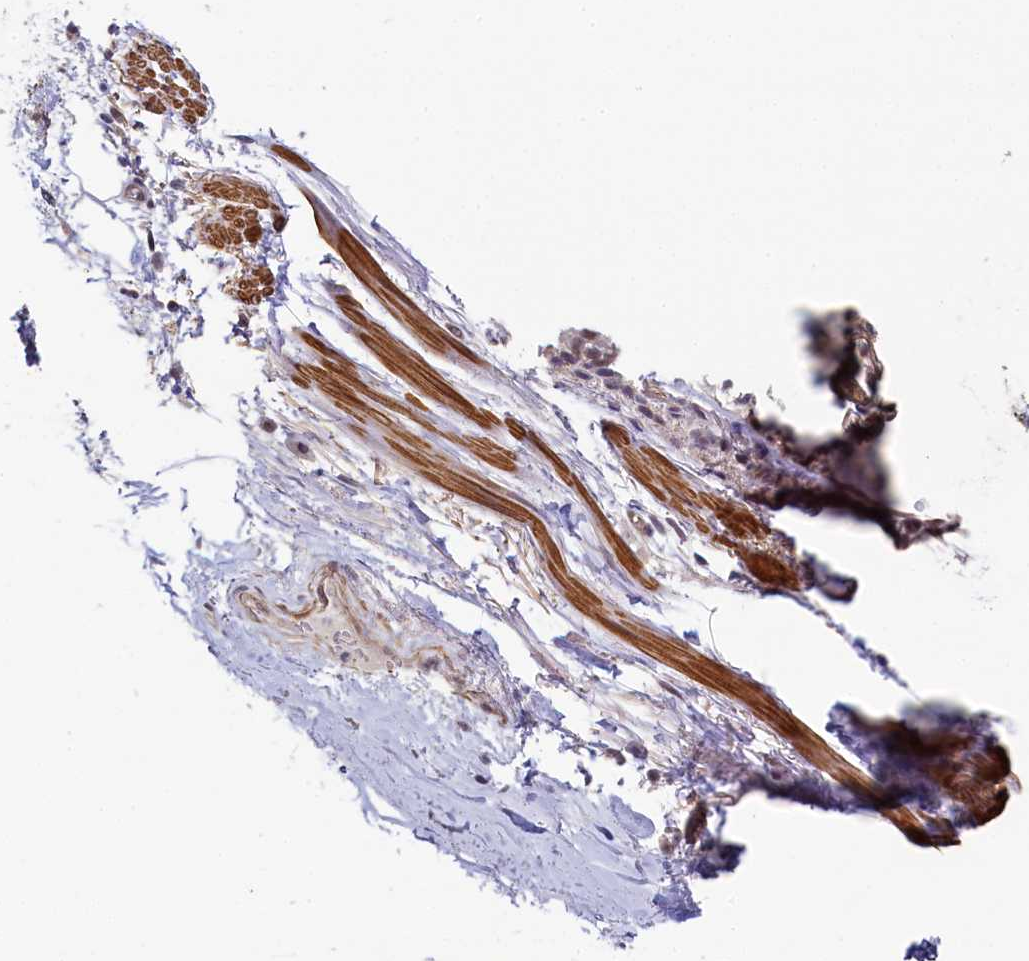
{"staining": {"intensity": "negative", "quantity": "none", "location": "none"}, "tissue": "adipose tissue", "cell_type": "Adipocytes", "image_type": "normal", "snomed": [{"axis": "morphology", "description": "Normal tissue, NOS"}, {"axis": "topography", "description": "Lymph node"}, {"axis": "topography", "description": "Cartilage tissue"}, {"axis": "topography", "description": "Bronchus"}], "caption": "Immunohistochemistry (IHC) histopathology image of benign adipose tissue stained for a protein (brown), which shows no staining in adipocytes. The staining is performed using DAB brown chromogen with nuclei counter-stained in using hematoxylin.", "gene": "INTS14", "patient": {"sex": "male", "age": 63}}